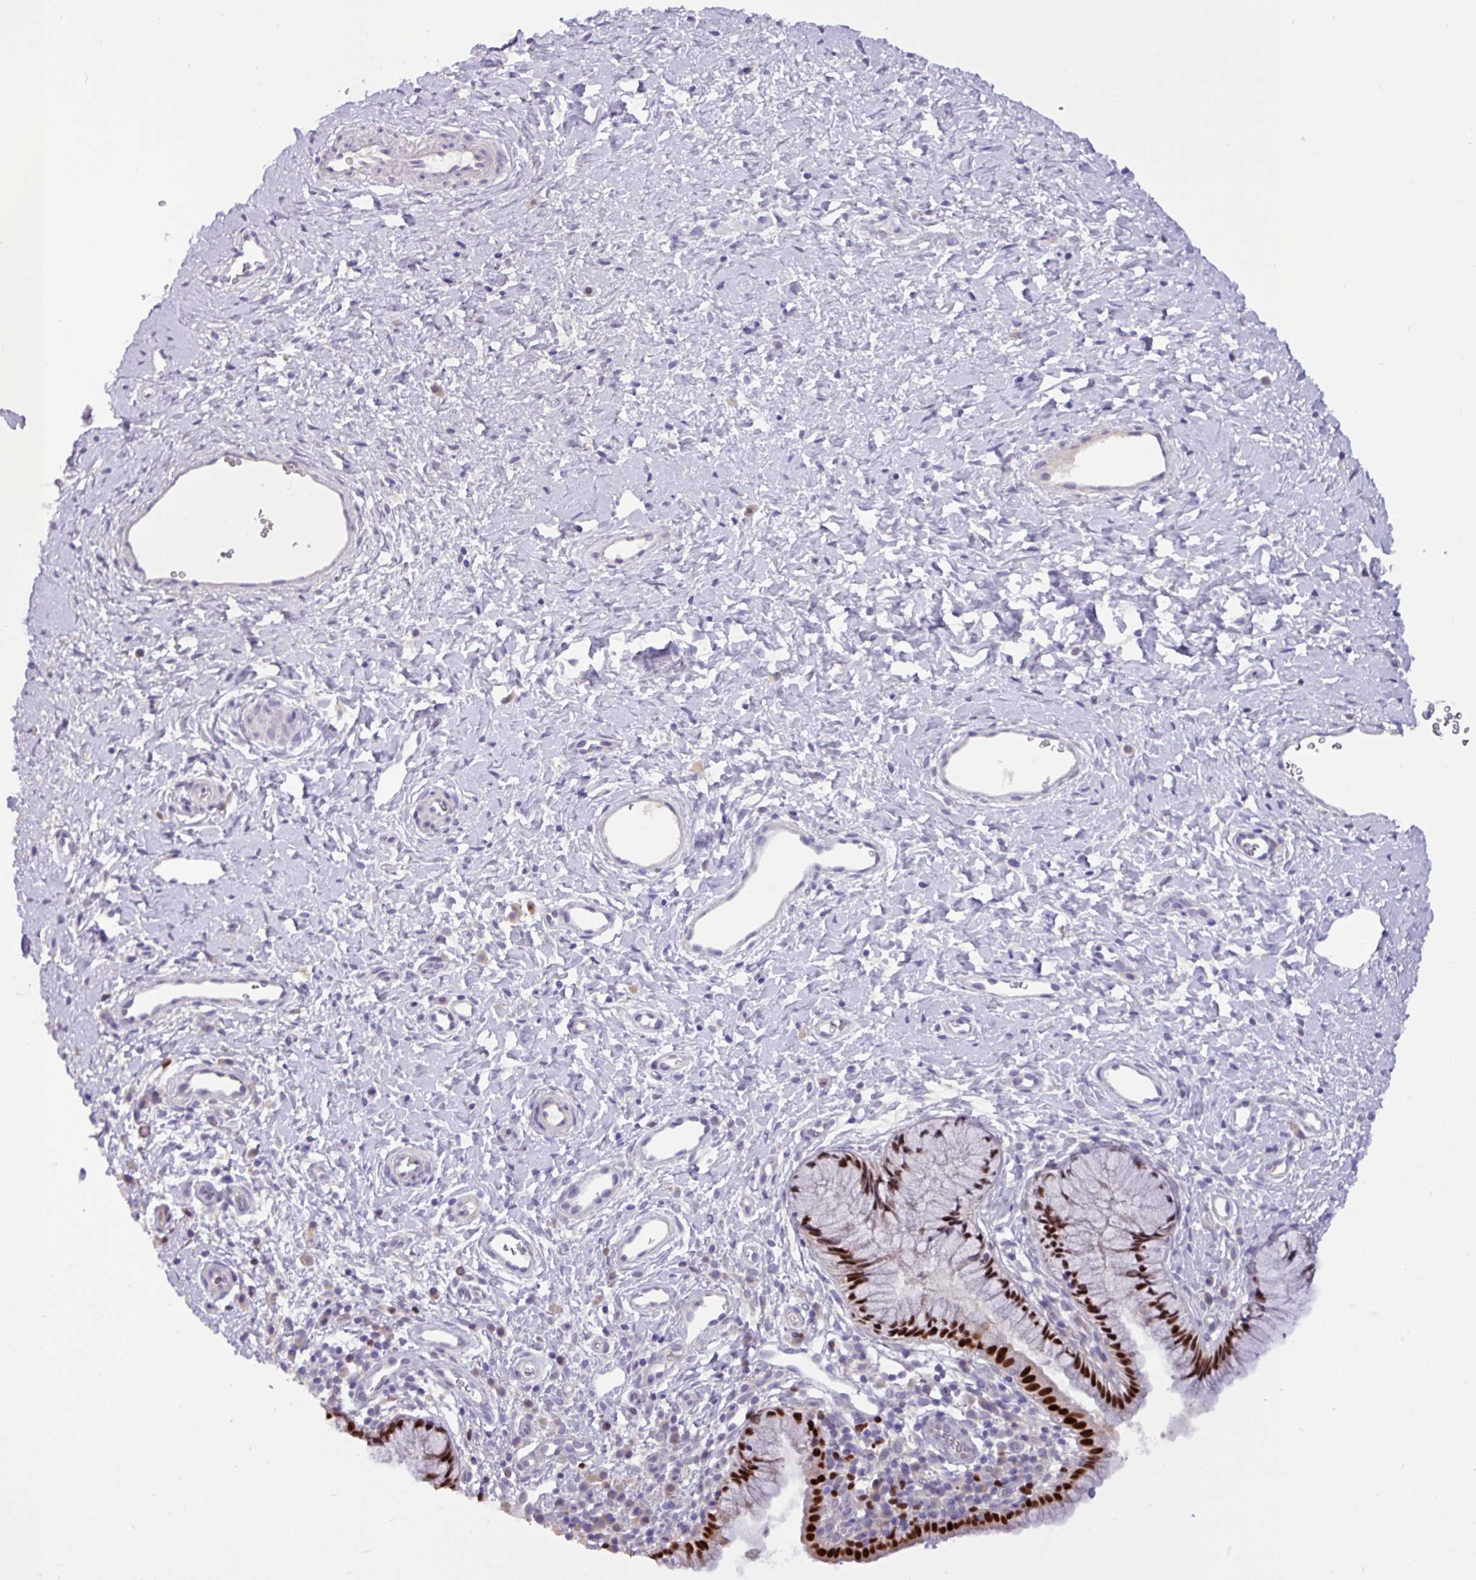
{"staining": {"intensity": "strong", "quantity": ">75%", "location": "nuclear"}, "tissue": "cervix", "cell_type": "Glandular cells", "image_type": "normal", "snomed": [{"axis": "morphology", "description": "Normal tissue, NOS"}, {"axis": "topography", "description": "Cervix"}], "caption": "Protein staining of benign cervix demonstrates strong nuclear positivity in approximately >75% of glandular cells.", "gene": "PAX8", "patient": {"sex": "female", "age": 36}}